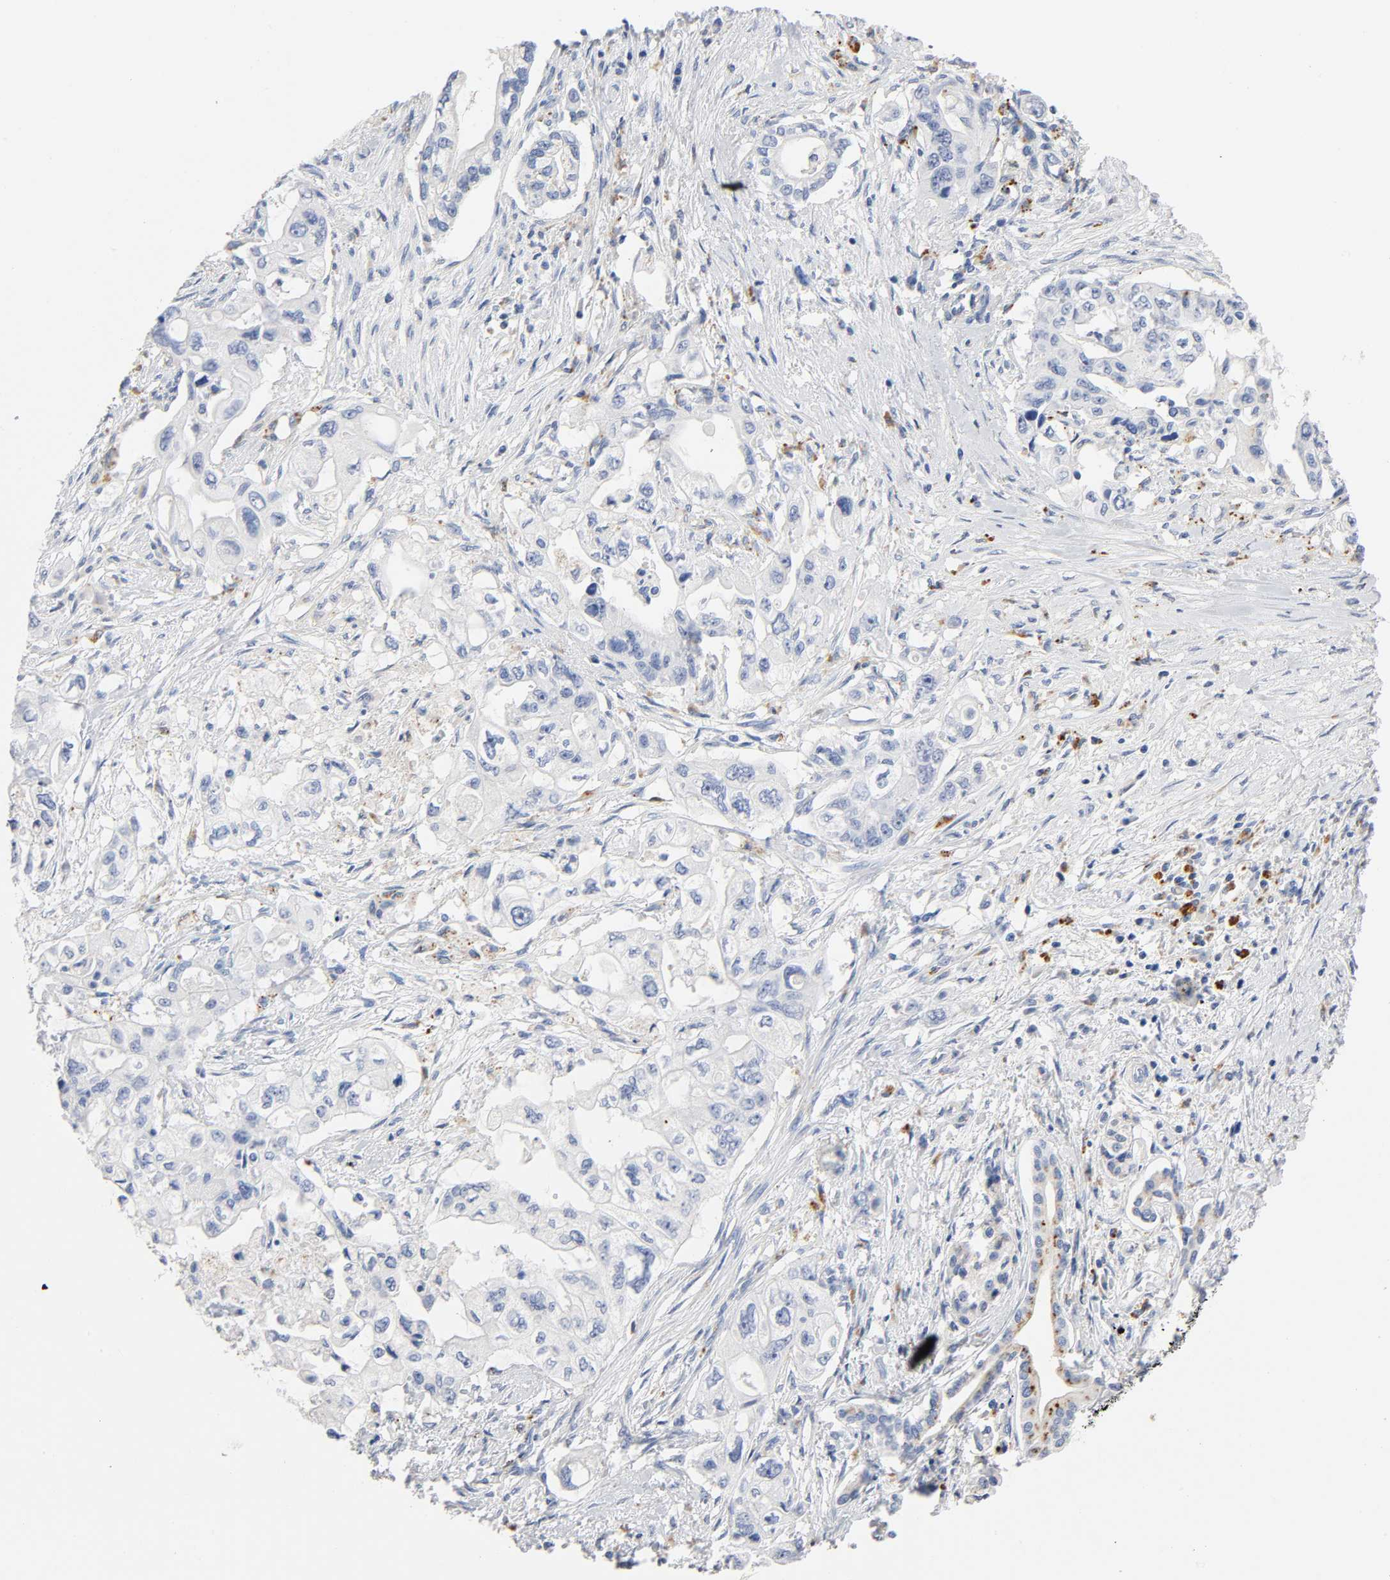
{"staining": {"intensity": "negative", "quantity": "none", "location": "none"}, "tissue": "pancreatic cancer", "cell_type": "Tumor cells", "image_type": "cancer", "snomed": [{"axis": "morphology", "description": "Normal tissue, NOS"}, {"axis": "topography", "description": "Pancreas"}], "caption": "Immunohistochemistry of human pancreatic cancer displays no staining in tumor cells.", "gene": "PLP1", "patient": {"sex": "male", "age": 42}}